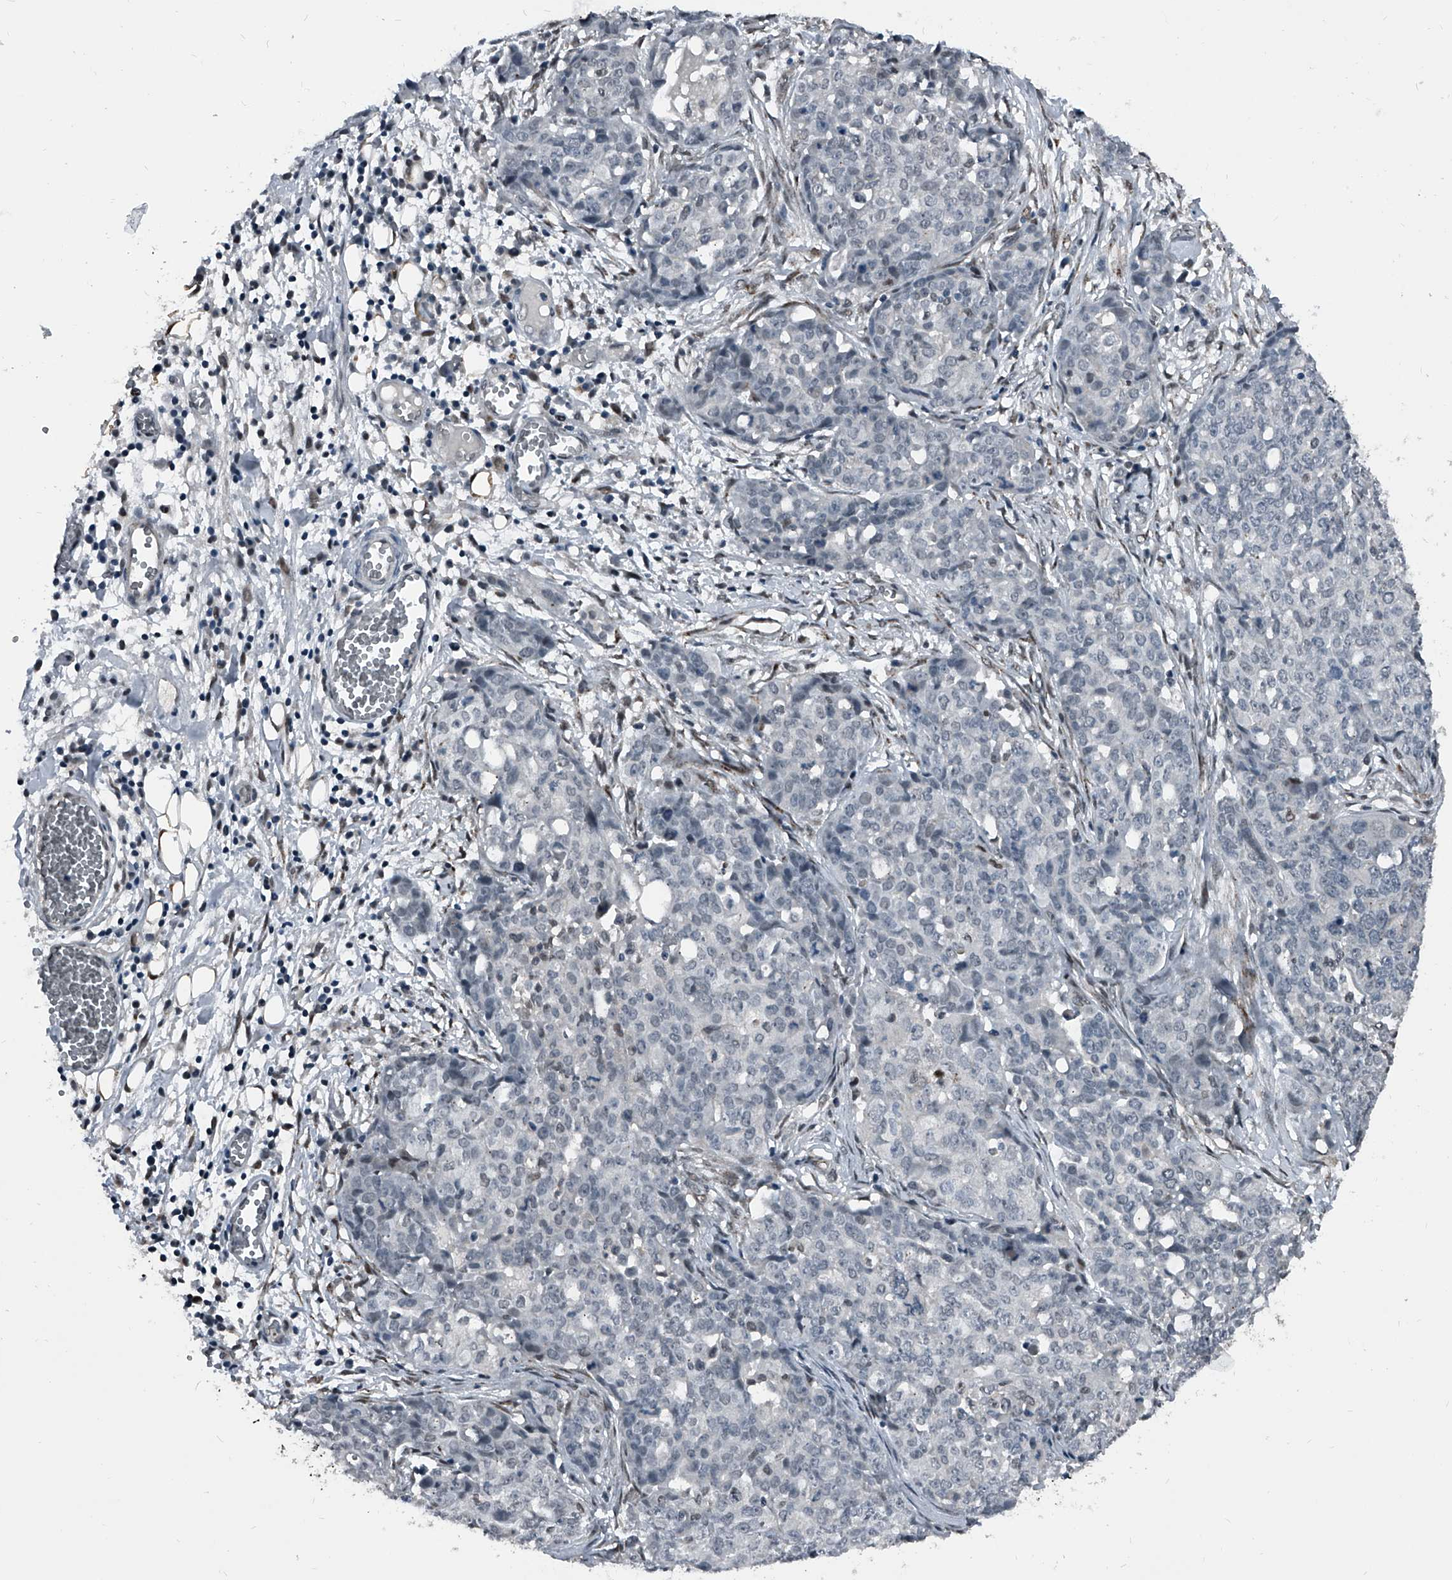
{"staining": {"intensity": "negative", "quantity": "none", "location": "none"}, "tissue": "ovarian cancer", "cell_type": "Tumor cells", "image_type": "cancer", "snomed": [{"axis": "morphology", "description": "Cystadenocarcinoma, serous, NOS"}, {"axis": "topography", "description": "Soft tissue"}, {"axis": "topography", "description": "Ovary"}], "caption": "An image of human ovarian cancer (serous cystadenocarcinoma) is negative for staining in tumor cells. (DAB IHC, high magnification).", "gene": "MEN1", "patient": {"sex": "female", "age": 57}}